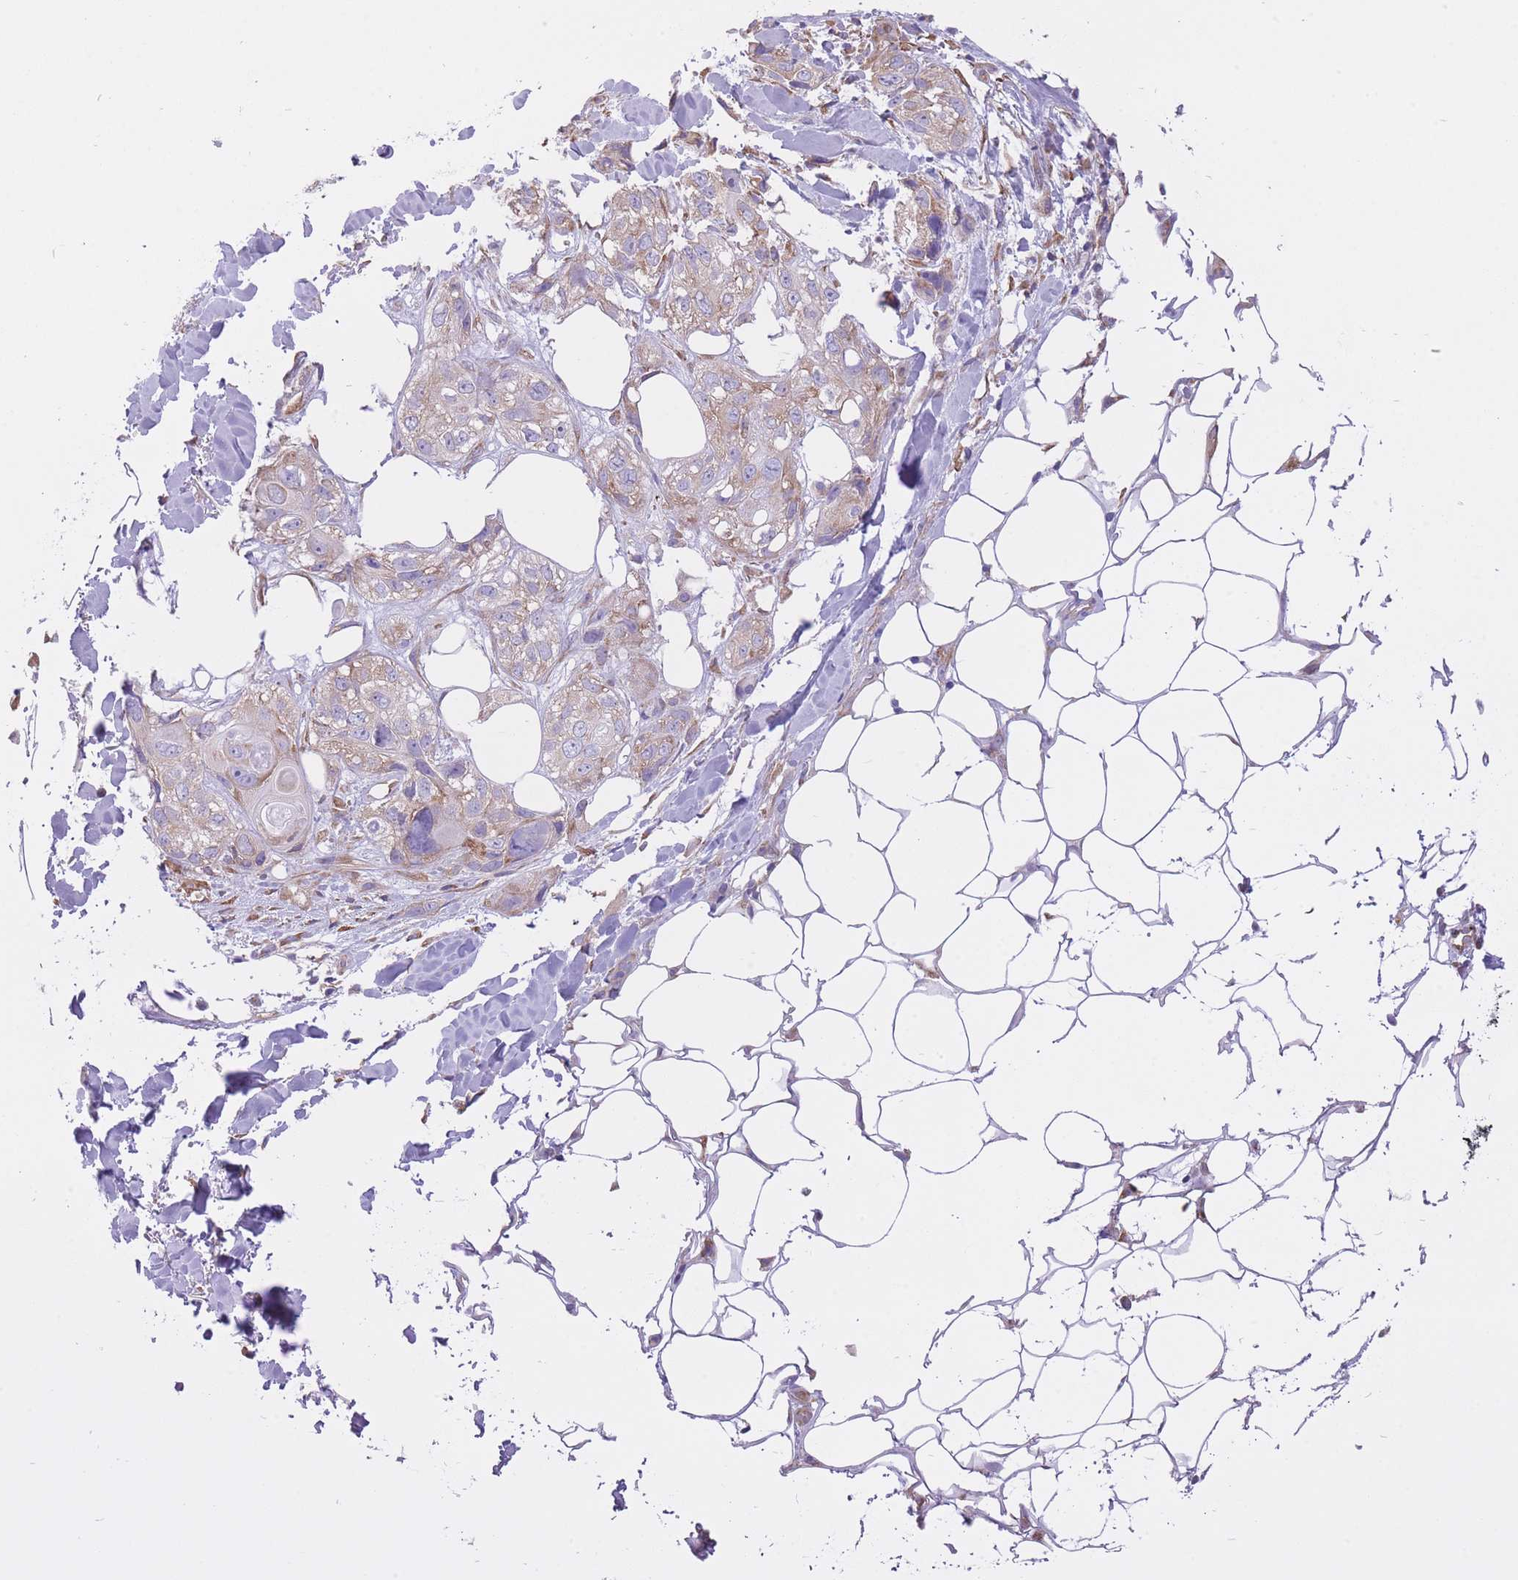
{"staining": {"intensity": "weak", "quantity": "25%-75%", "location": "cytoplasmic/membranous"}, "tissue": "skin cancer", "cell_type": "Tumor cells", "image_type": "cancer", "snomed": [{"axis": "morphology", "description": "Normal tissue, NOS"}, {"axis": "morphology", "description": "Squamous cell carcinoma, NOS"}, {"axis": "topography", "description": "Skin"}], "caption": "The micrograph exhibits immunohistochemical staining of skin cancer (squamous cell carcinoma). There is weak cytoplasmic/membranous positivity is appreciated in approximately 25%-75% of tumor cells.", "gene": "ZNF501", "patient": {"sex": "male", "age": 72}}